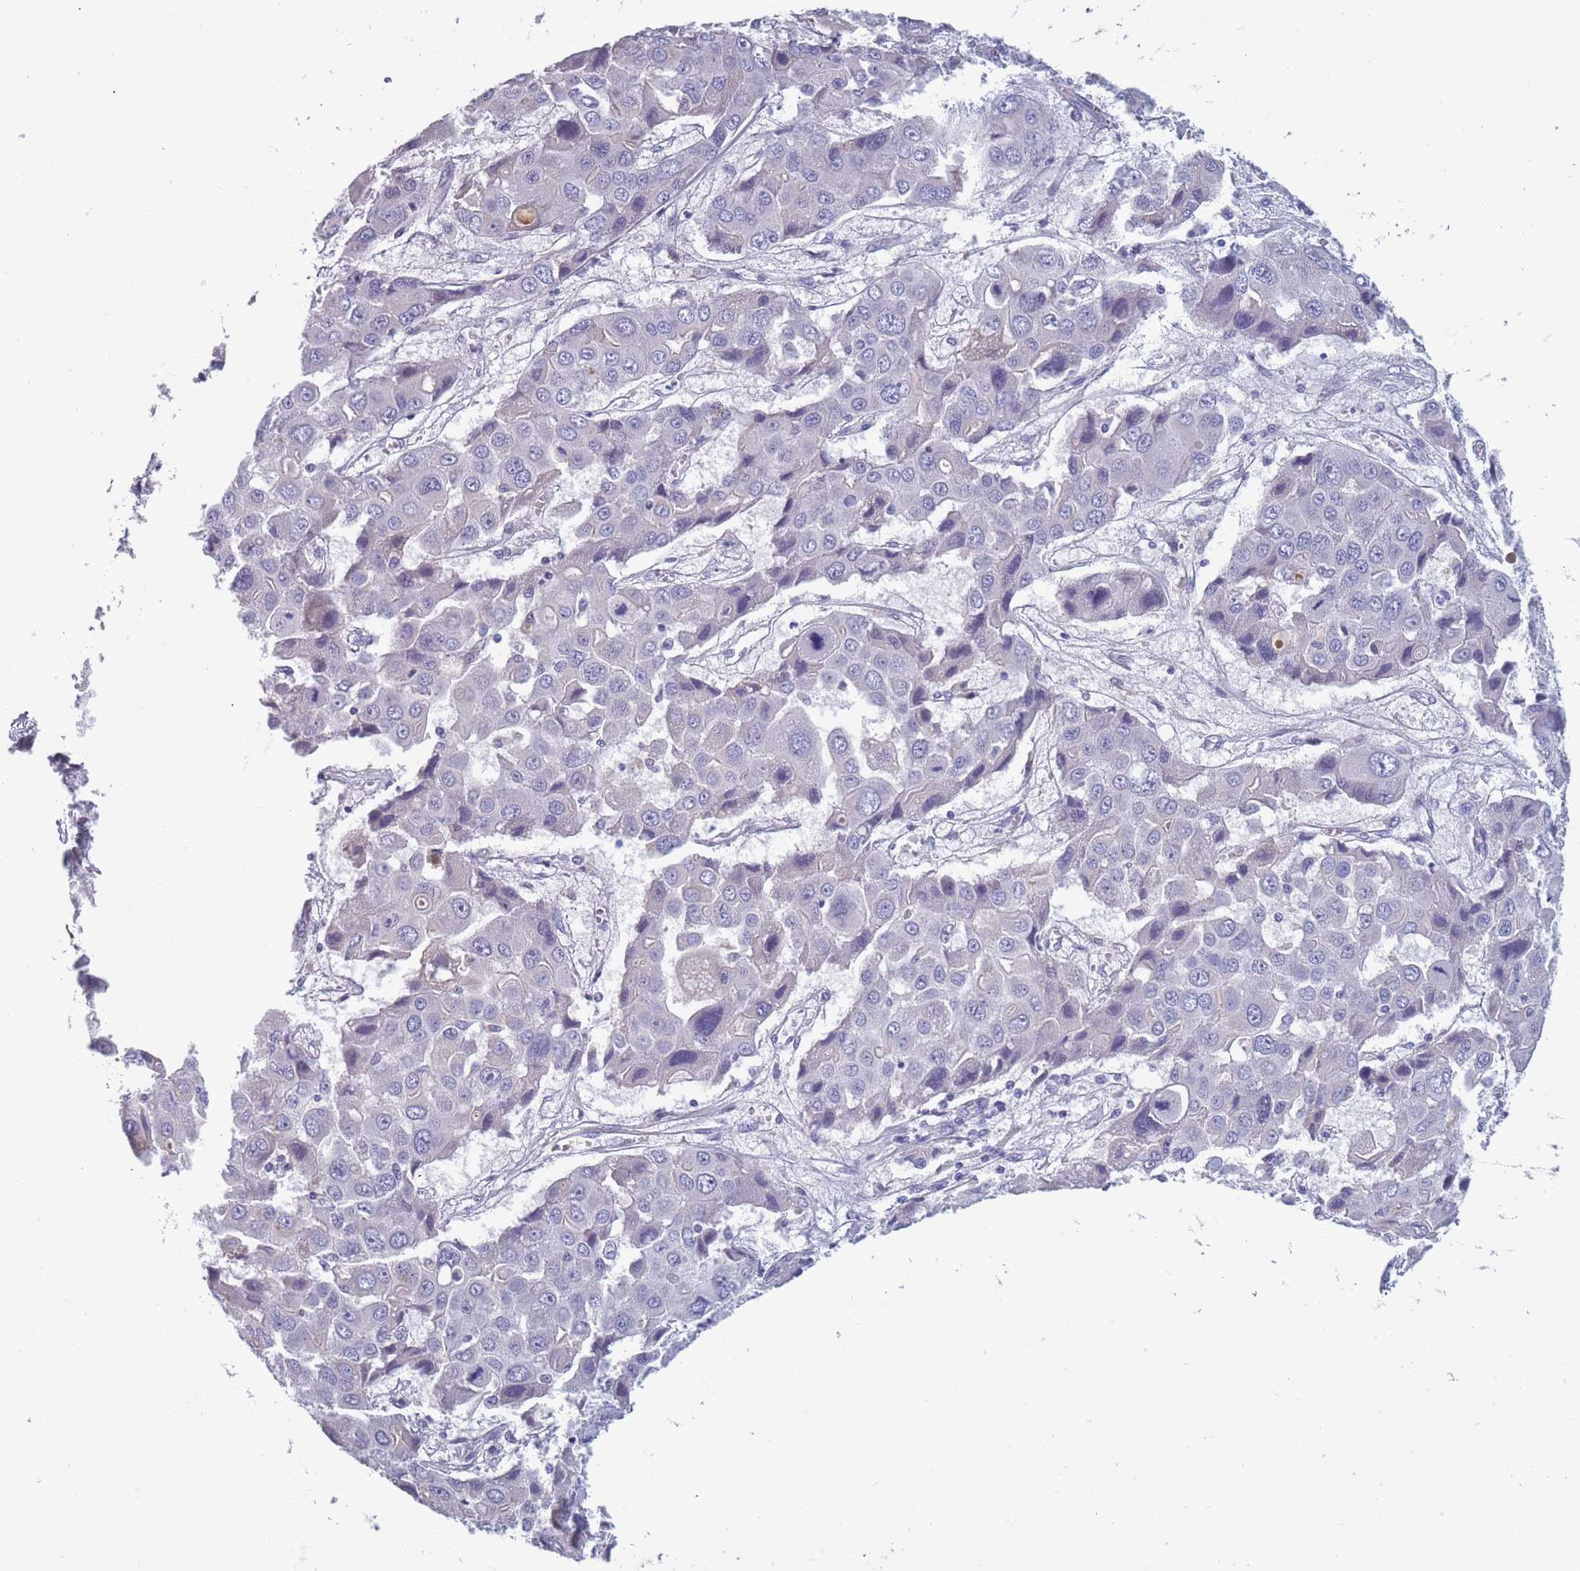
{"staining": {"intensity": "negative", "quantity": "none", "location": "none"}, "tissue": "liver cancer", "cell_type": "Tumor cells", "image_type": "cancer", "snomed": [{"axis": "morphology", "description": "Cholangiocarcinoma"}, {"axis": "topography", "description": "Liver"}], "caption": "DAB immunohistochemical staining of human liver cholangiocarcinoma shows no significant expression in tumor cells.", "gene": "OR4C5", "patient": {"sex": "male", "age": 67}}